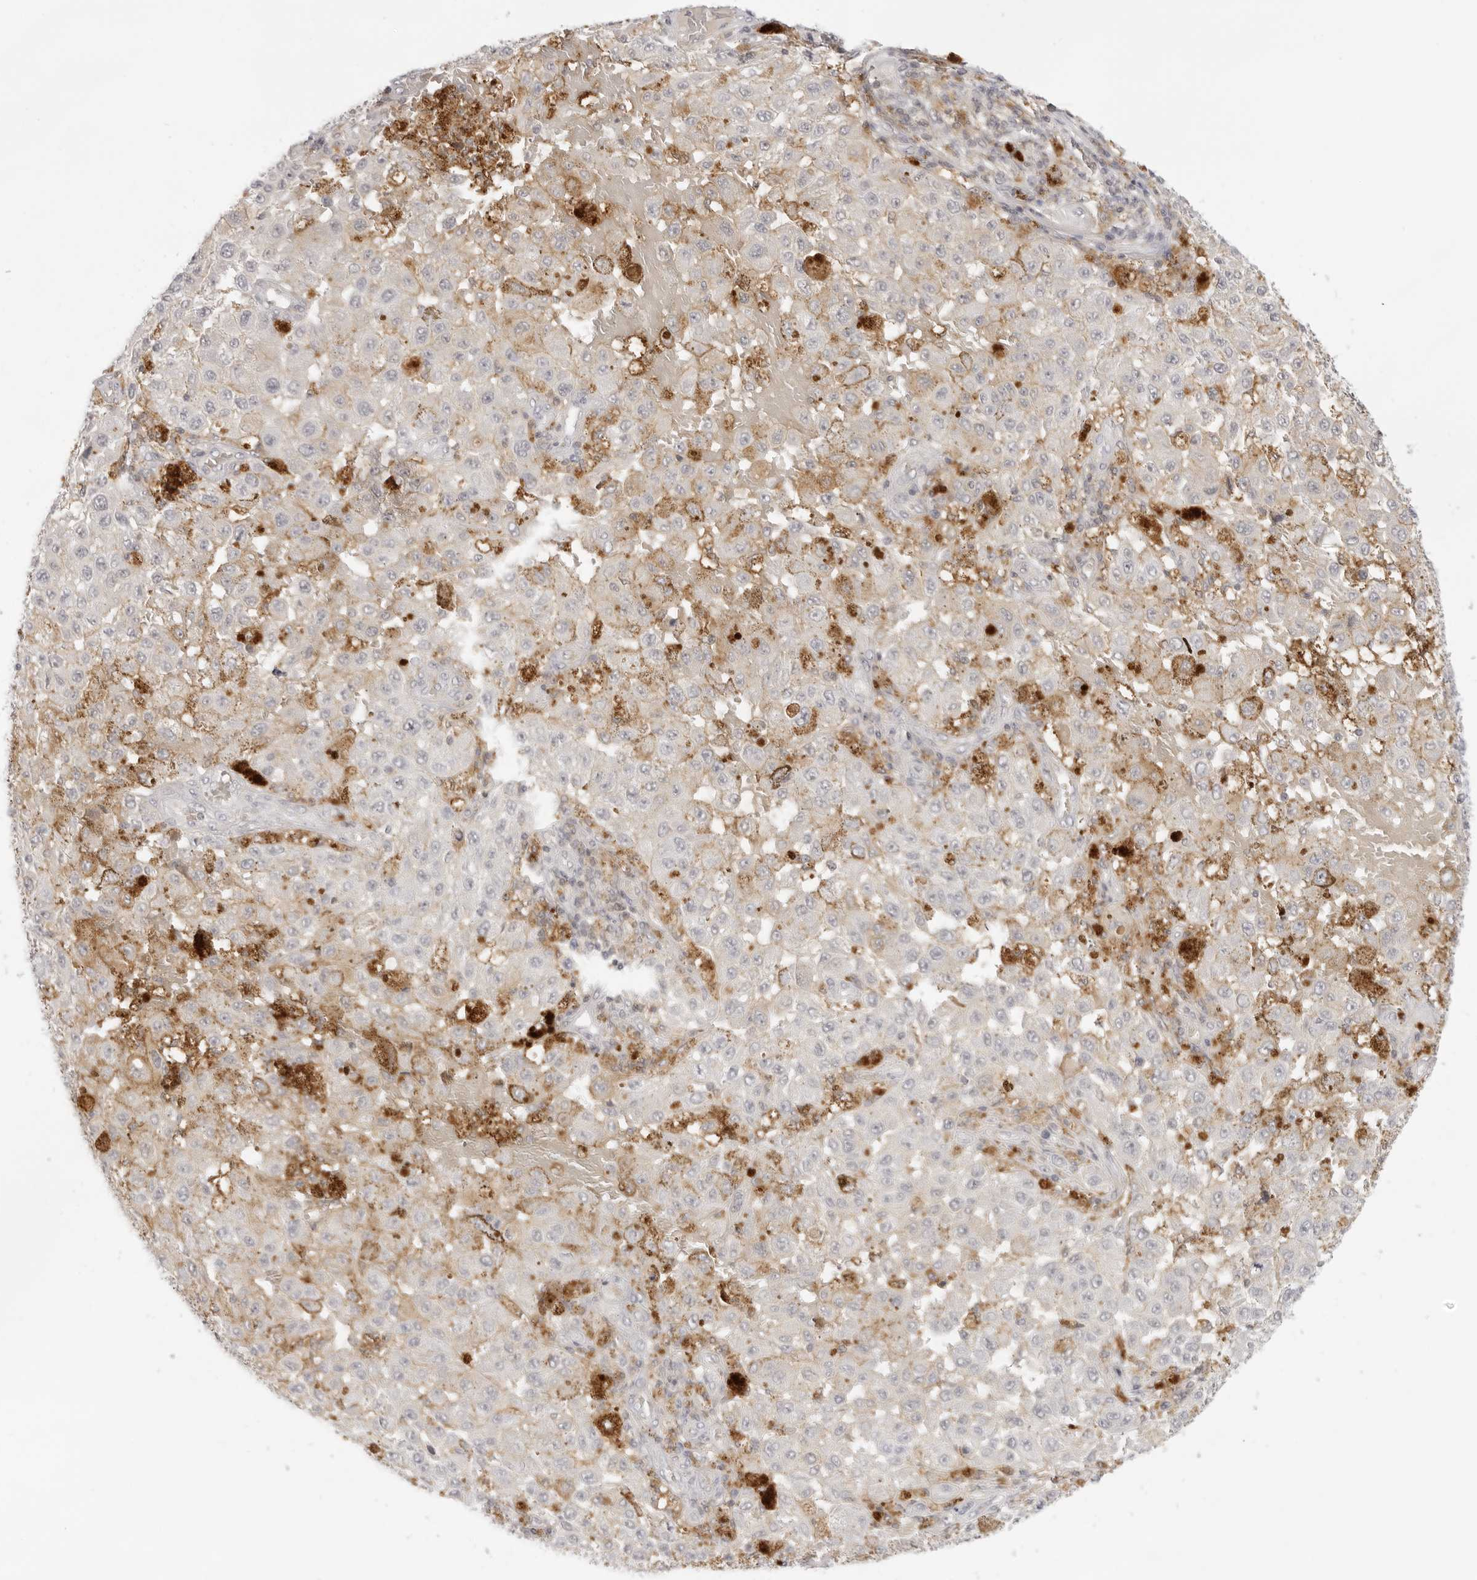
{"staining": {"intensity": "weak", "quantity": "<25%", "location": "cytoplasmic/membranous"}, "tissue": "melanoma", "cell_type": "Tumor cells", "image_type": "cancer", "snomed": [{"axis": "morphology", "description": "Malignant melanoma, NOS"}, {"axis": "topography", "description": "Skin"}], "caption": "This is an immunohistochemistry (IHC) photomicrograph of melanoma. There is no expression in tumor cells.", "gene": "TNFRSF14", "patient": {"sex": "female", "age": 64}}